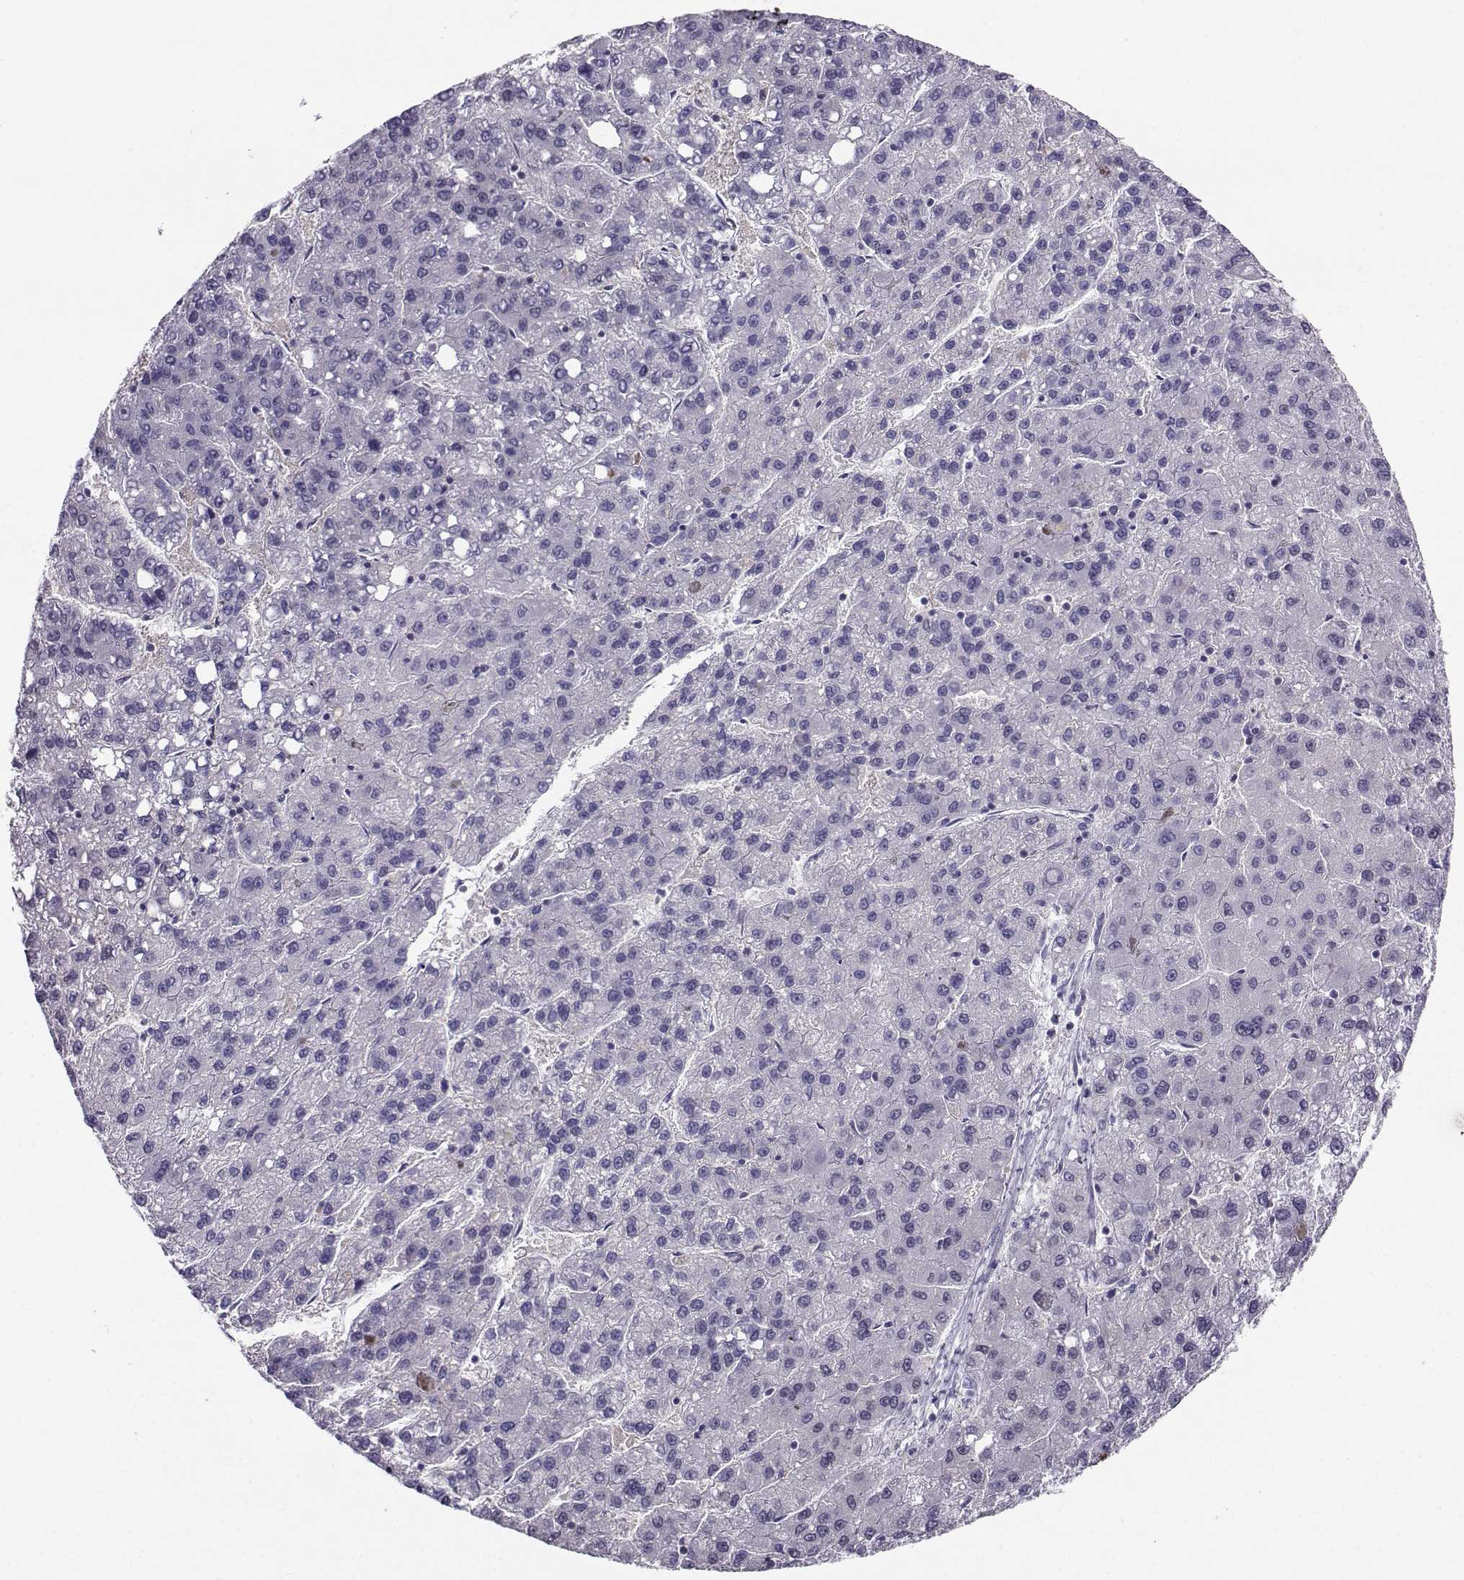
{"staining": {"intensity": "negative", "quantity": "none", "location": "none"}, "tissue": "liver cancer", "cell_type": "Tumor cells", "image_type": "cancer", "snomed": [{"axis": "morphology", "description": "Carcinoma, Hepatocellular, NOS"}, {"axis": "topography", "description": "Liver"}], "caption": "Liver cancer was stained to show a protein in brown. There is no significant staining in tumor cells.", "gene": "PGK1", "patient": {"sex": "female", "age": 82}}